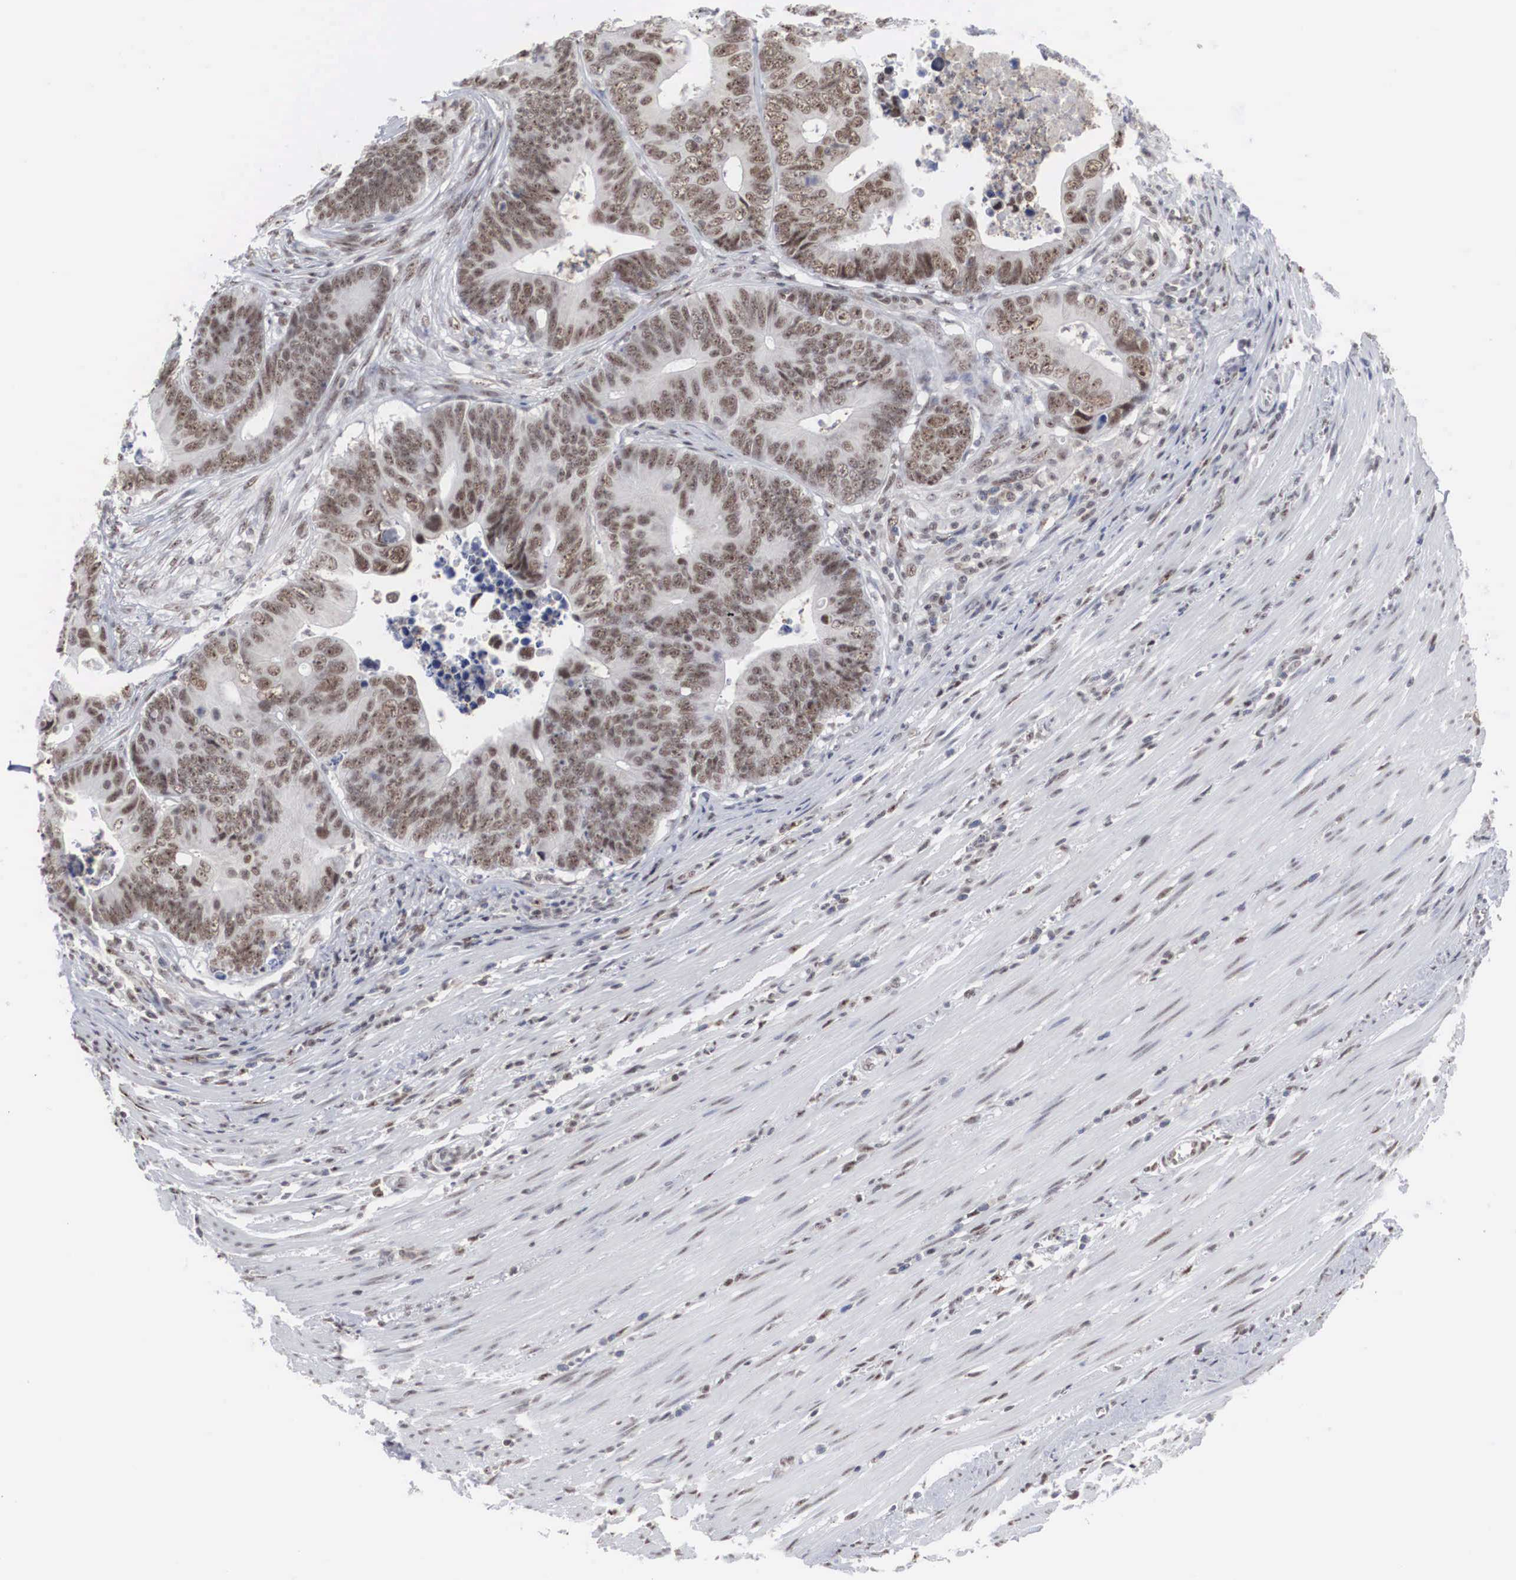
{"staining": {"intensity": "moderate", "quantity": ">75%", "location": "nuclear"}, "tissue": "colorectal cancer", "cell_type": "Tumor cells", "image_type": "cancer", "snomed": [{"axis": "morphology", "description": "Adenocarcinoma, NOS"}, {"axis": "topography", "description": "Colon"}], "caption": "The histopathology image displays a brown stain indicating the presence of a protein in the nuclear of tumor cells in adenocarcinoma (colorectal).", "gene": "AUTS2", "patient": {"sex": "female", "age": 78}}